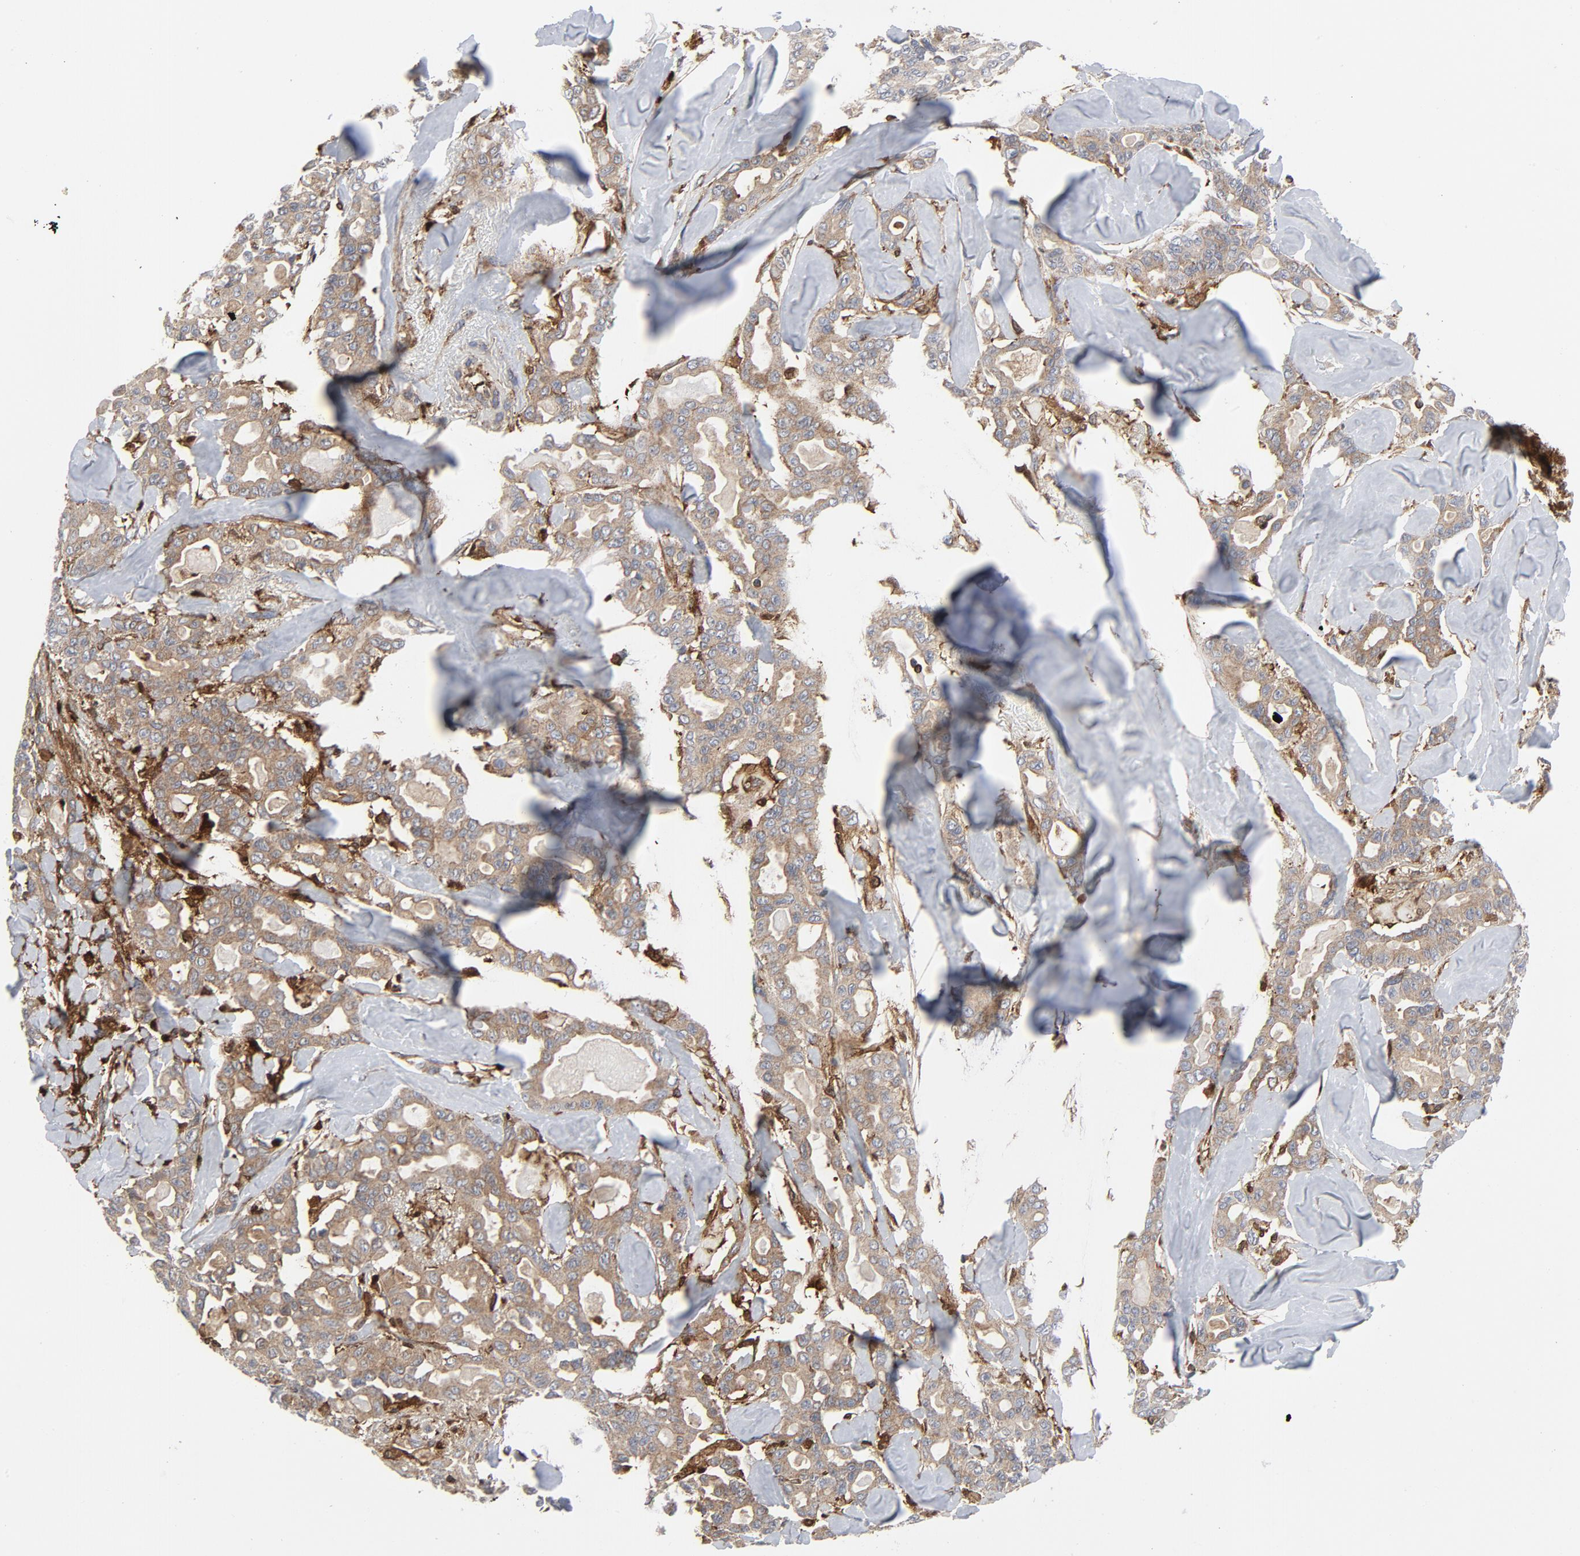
{"staining": {"intensity": "moderate", "quantity": ">75%", "location": "cytoplasmic/membranous"}, "tissue": "pancreatic cancer", "cell_type": "Tumor cells", "image_type": "cancer", "snomed": [{"axis": "morphology", "description": "Adenocarcinoma, NOS"}, {"axis": "topography", "description": "Pancreas"}], "caption": "Protein staining of pancreatic cancer tissue demonstrates moderate cytoplasmic/membranous staining in approximately >75% of tumor cells.", "gene": "YES1", "patient": {"sex": "male", "age": 63}}